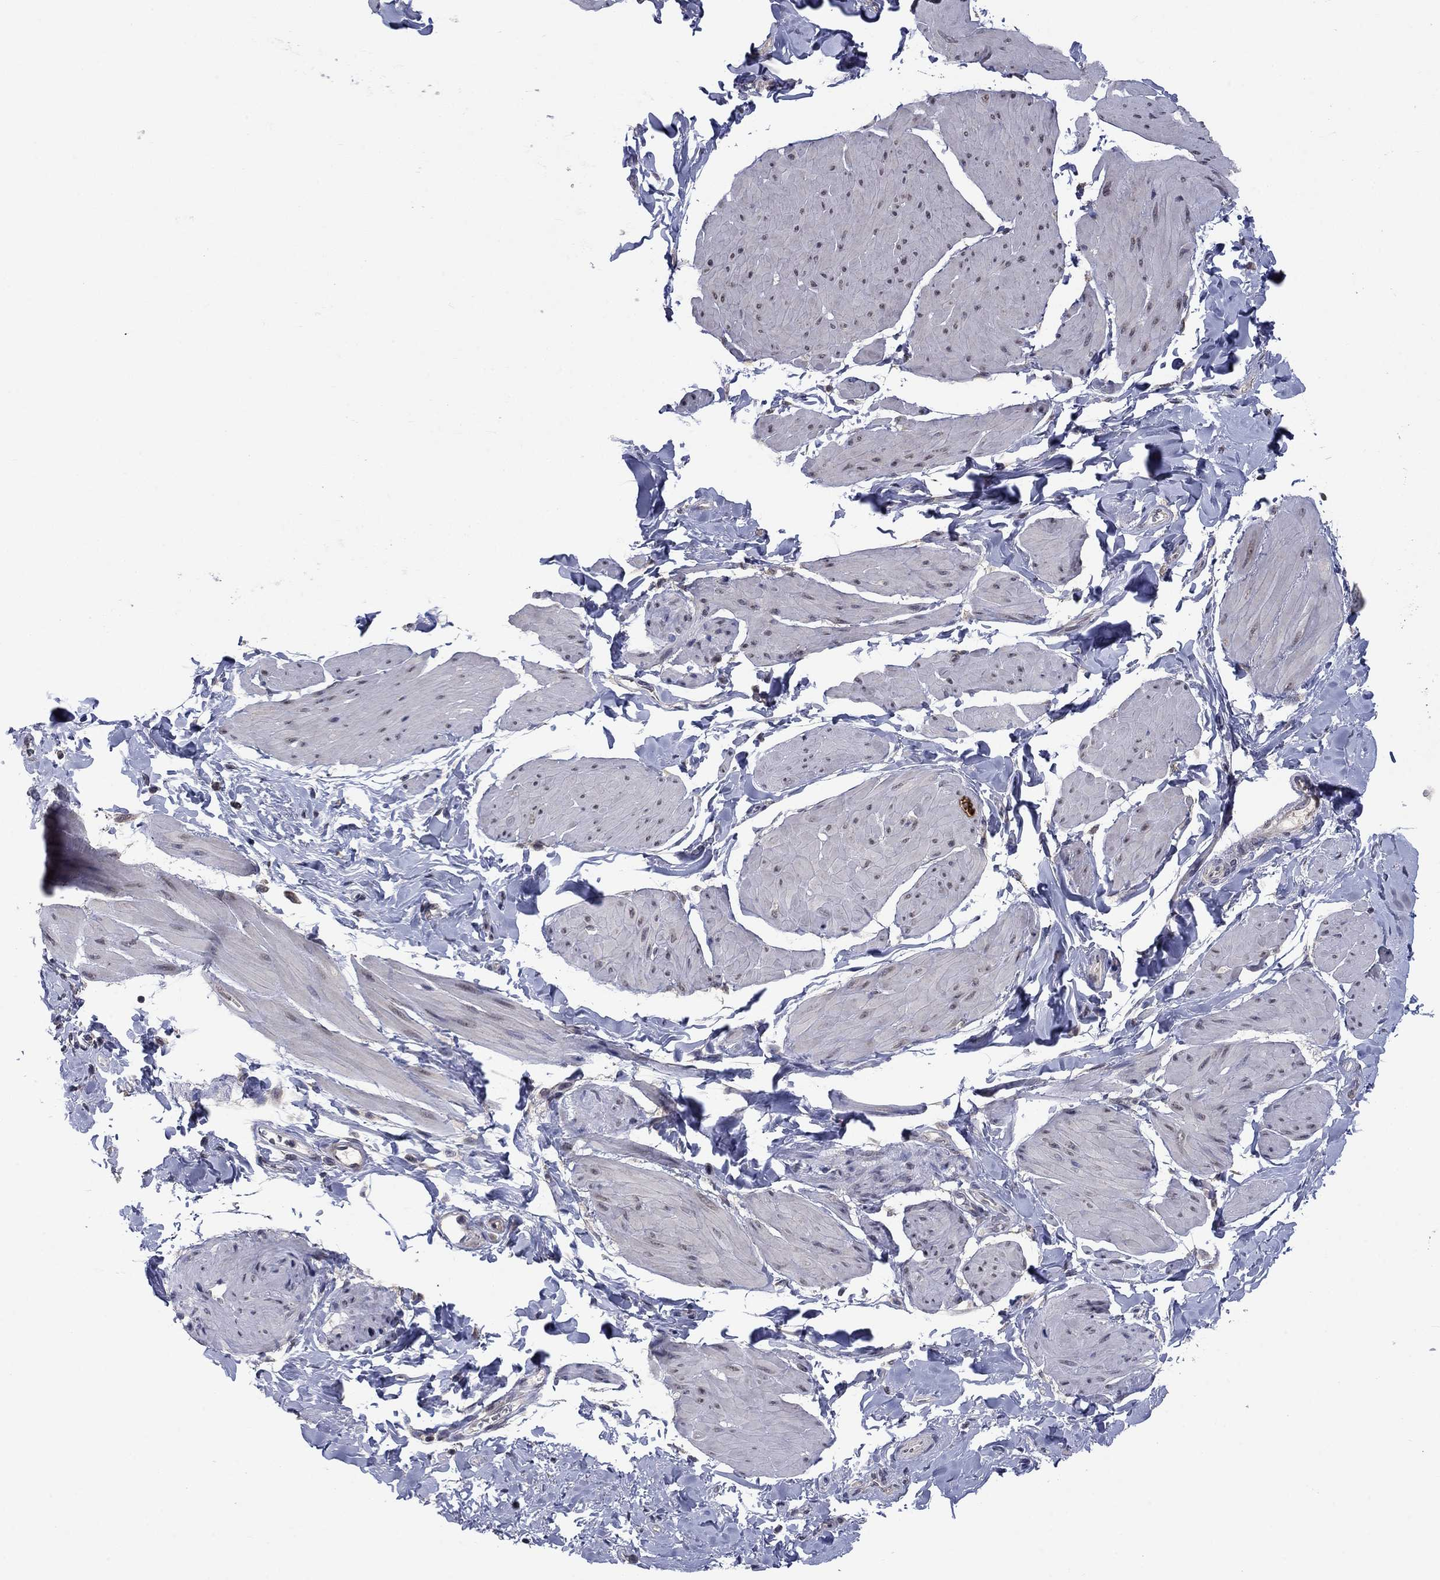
{"staining": {"intensity": "negative", "quantity": "none", "location": "none"}, "tissue": "smooth muscle", "cell_type": "Smooth muscle cells", "image_type": "normal", "snomed": [{"axis": "morphology", "description": "Normal tissue, NOS"}, {"axis": "topography", "description": "Adipose tissue"}, {"axis": "topography", "description": "Smooth muscle"}, {"axis": "topography", "description": "Peripheral nerve tissue"}], "caption": "A high-resolution histopathology image shows IHC staining of benign smooth muscle, which reveals no significant staining in smooth muscle cells.", "gene": "SPATA33", "patient": {"sex": "male", "age": 83}}